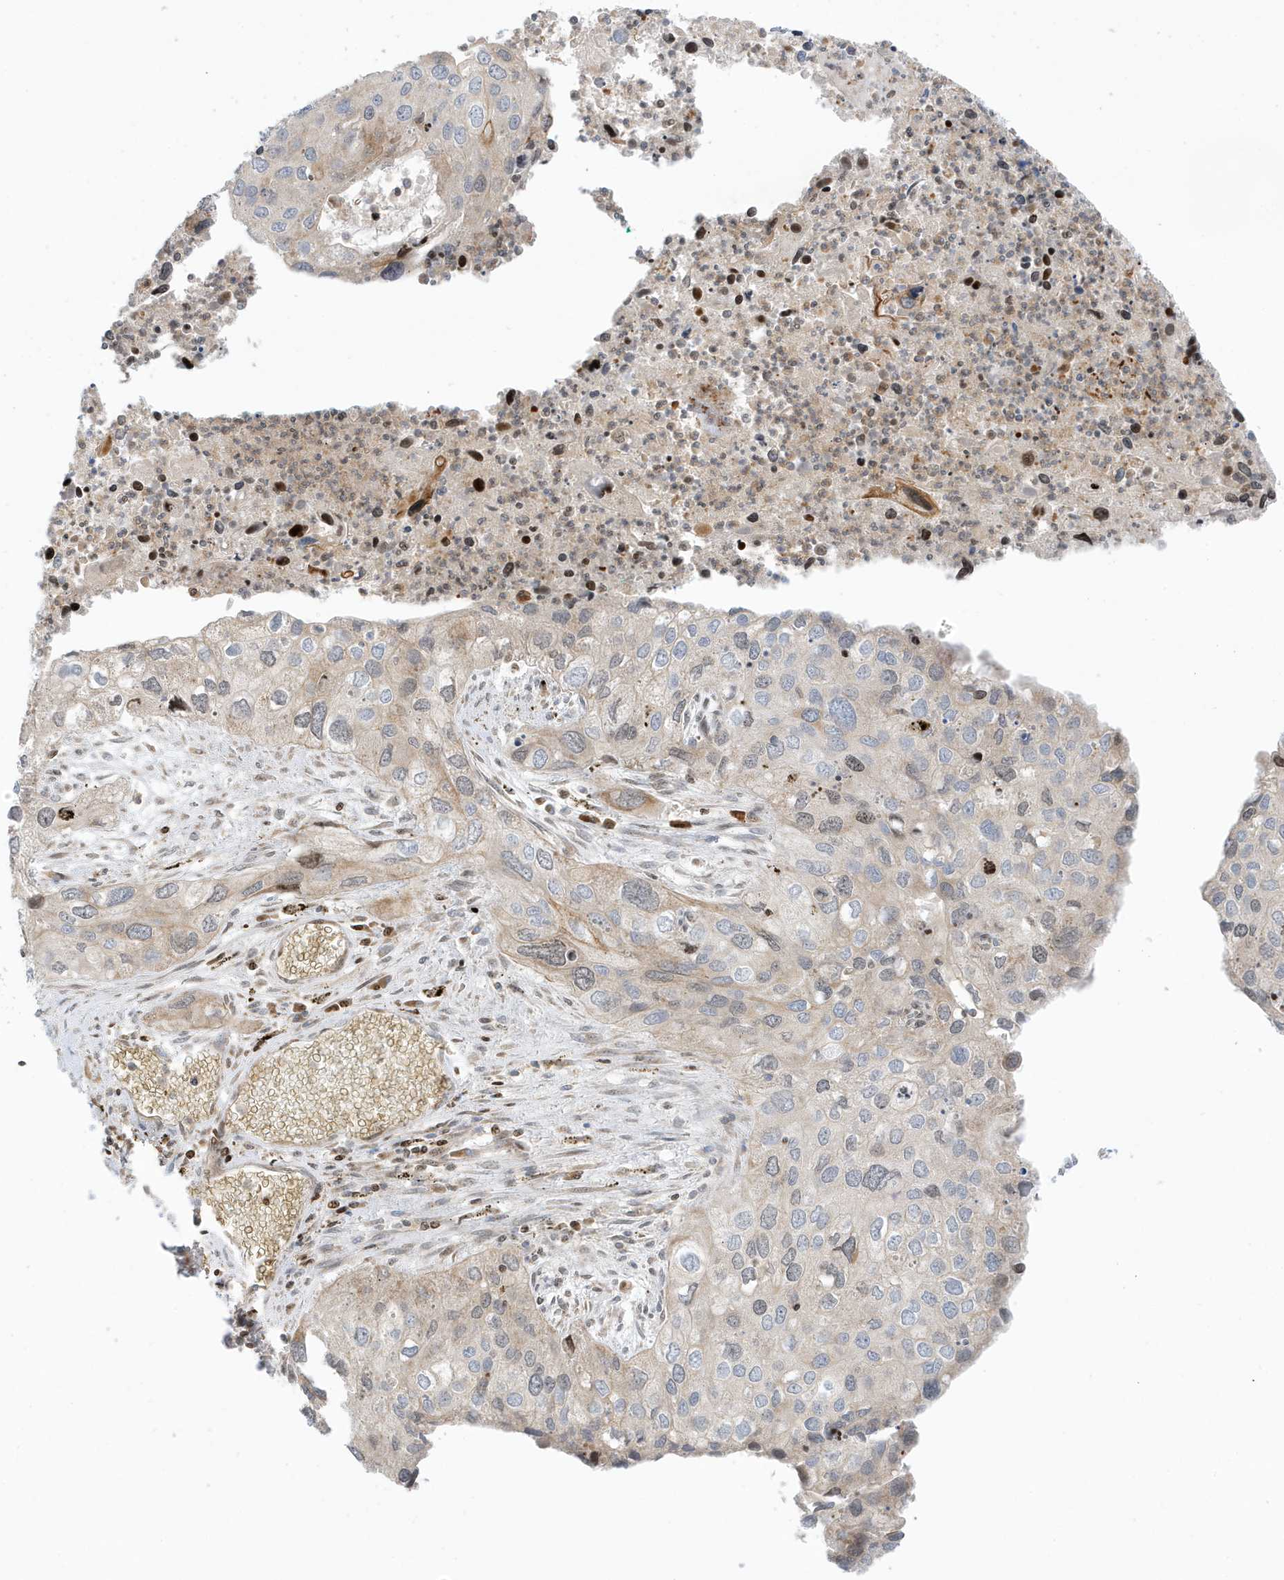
{"staining": {"intensity": "moderate", "quantity": "<25%", "location": "cytoplasmic/membranous"}, "tissue": "cervical cancer", "cell_type": "Tumor cells", "image_type": "cancer", "snomed": [{"axis": "morphology", "description": "Squamous cell carcinoma, NOS"}, {"axis": "topography", "description": "Cervix"}], "caption": "Cervical squamous cell carcinoma stained for a protein reveals moderate cytoplasmic/membranous positivity in tumor cells.", "gene": "NPPC", "patient": {"sex": "female", "age": 55}}